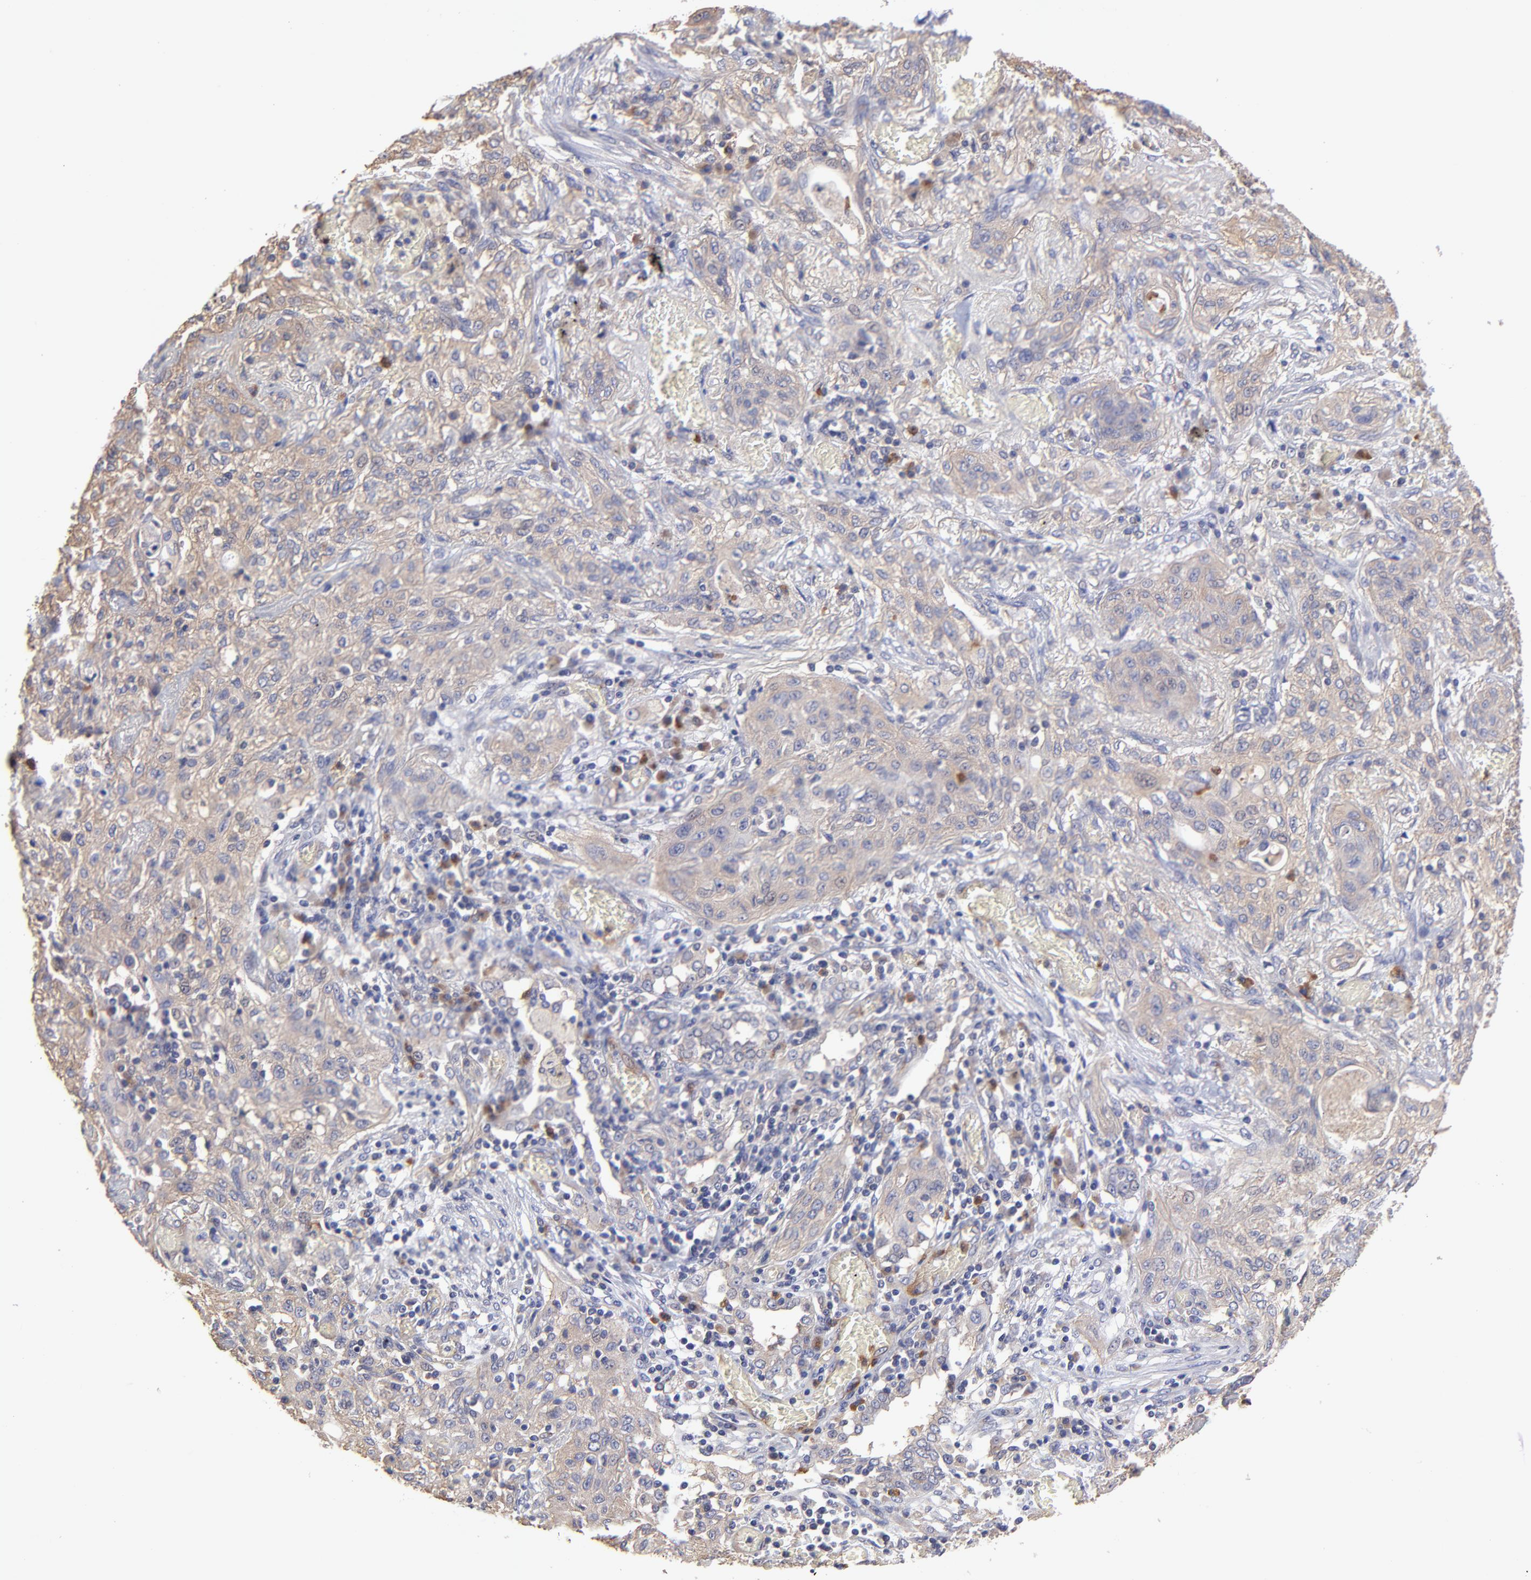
{"staining": {"intensity": "weak", "quantity": "25%-75%", "location": "cytoplasmic/membranous"}, "tissue": "lung cancer", "cell_type": "Tumor cells", "image_type": "cancer", "snomed": [{"axis": "morphology", "description": "Squamous cell carcinoma, NOS"}, {"axis": "topography", "description": "Lung"}], "caption": "Tumor cells reveal low levels of weak cytoplasmic/membranous expression in approximately 25%-75% of cells in human lung cancer (squamous cell carcinoma).", "gene": "ASB7", "patient": {"sex": "female", "age": 47}}